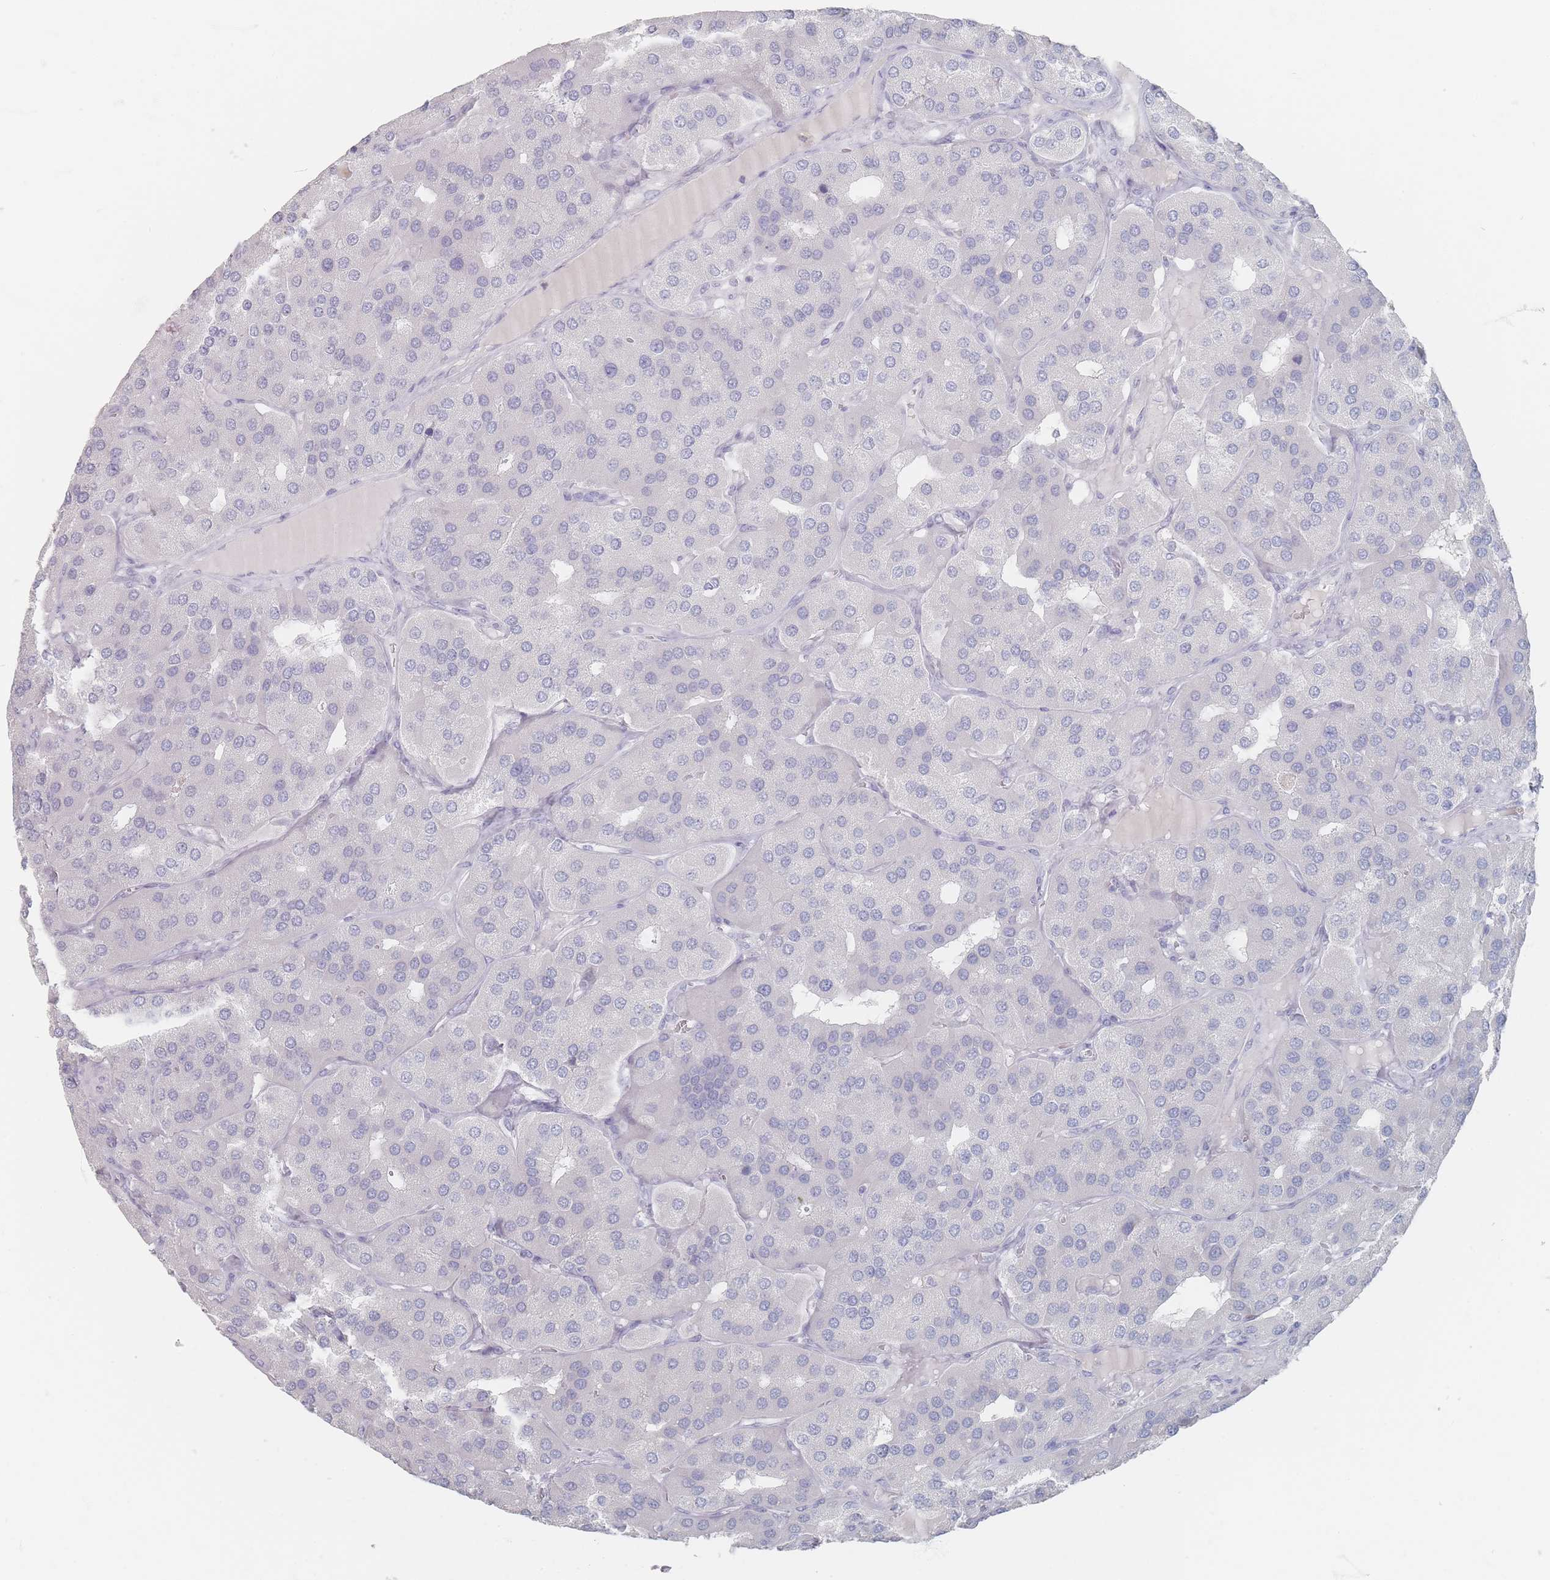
{"staining": {"intensity": "negative", "quantity": "none", "location": "none"}, "tissue": "parathyroid gland", "cell_type": "Glandular cells", "image_type": "normal", "snomed": [{"axis": "morphology", "description": "Normal tissue, NOS"}, {"axis": "morphology", "description": "Adenoma, NOS"}, {"axis": "topography", "description": "Parathyroid gland"}], "caption": "Glandular cells show no significant positivity in benign parathyroid gland. (DAB (3,3'-diaminobenzidine) IHC, high magnification).", "gene": "CD37", "patient": {"sex": "female", "age": 86}}